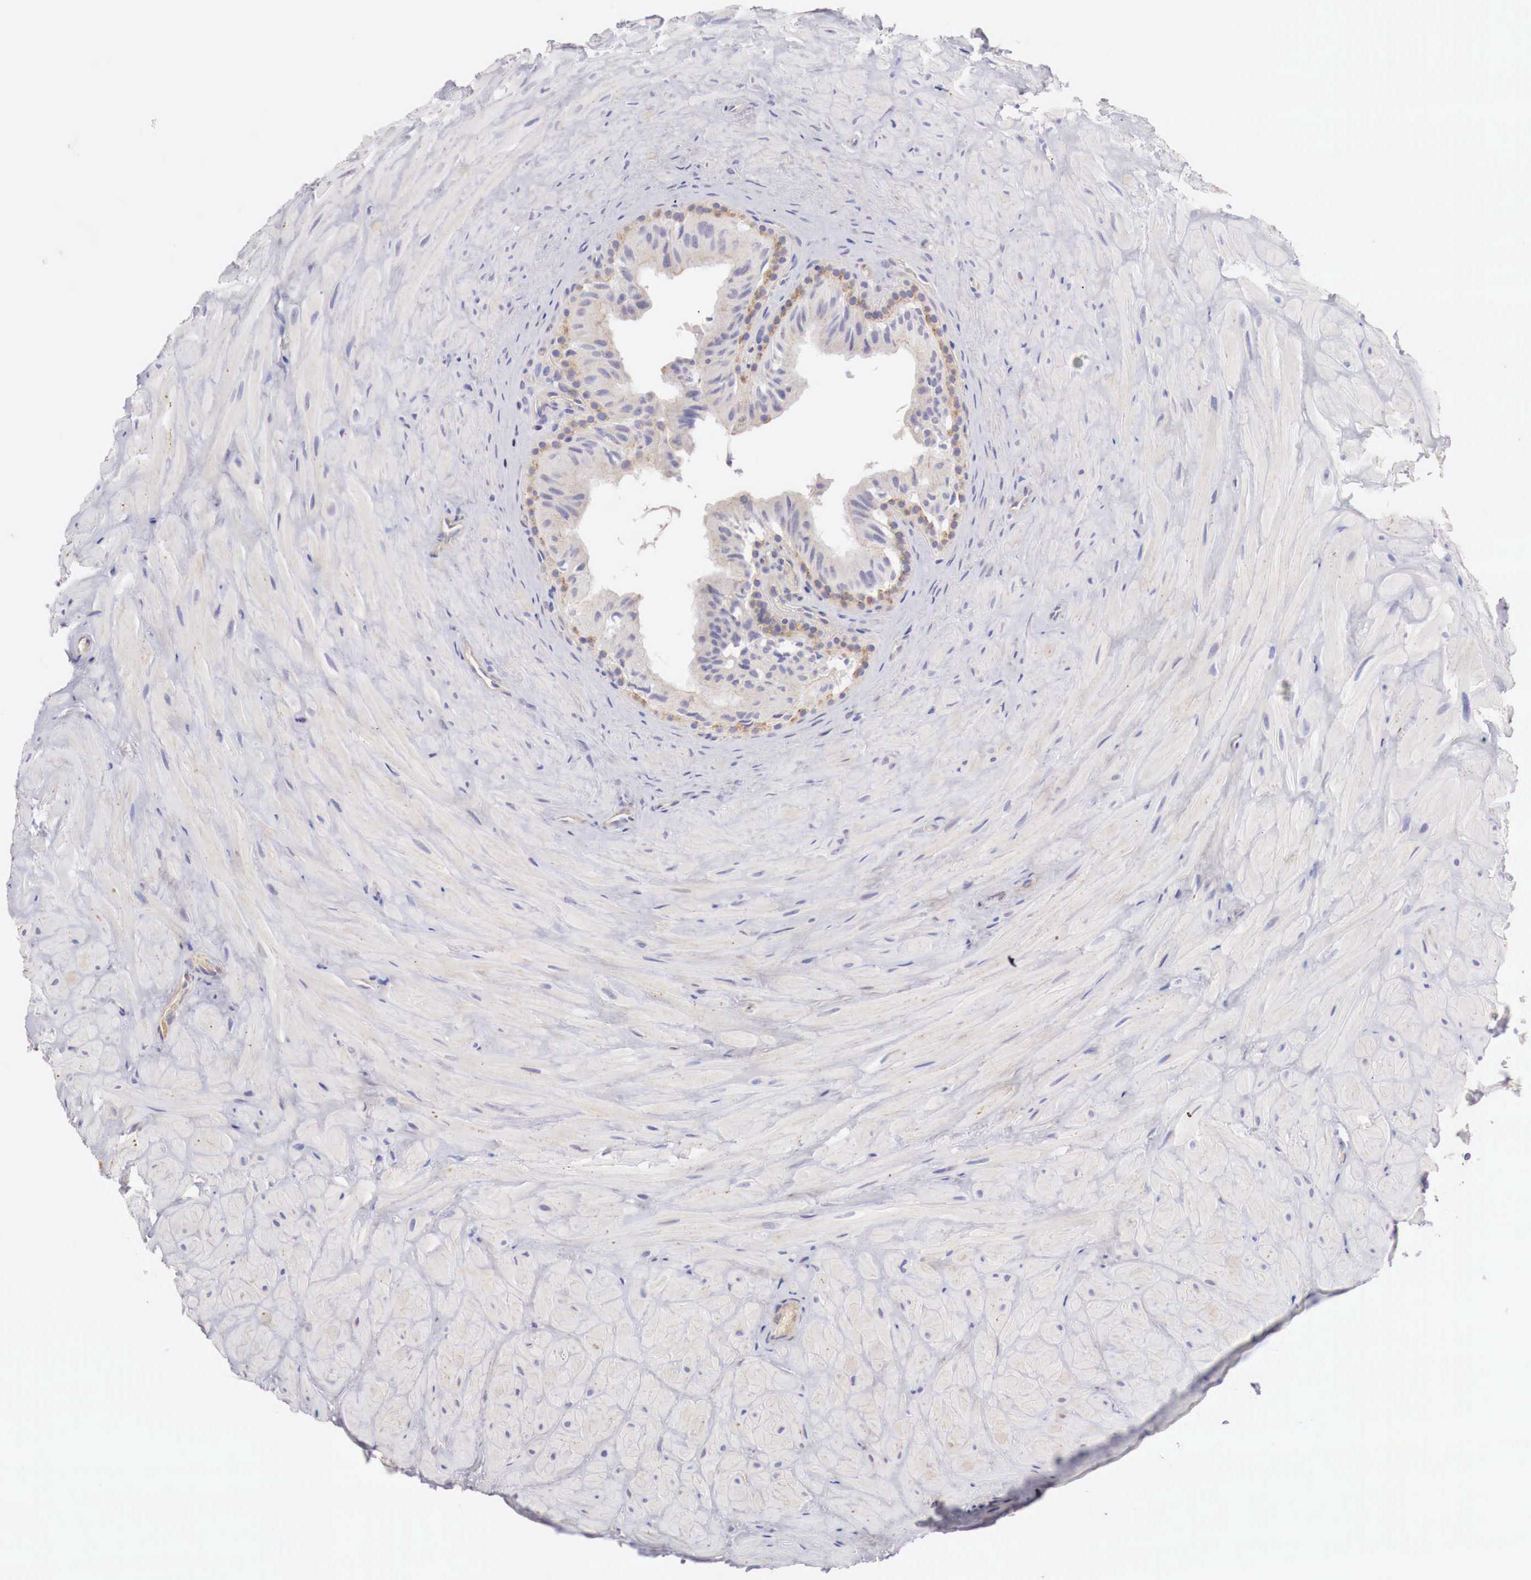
{"staining": {"intensity": "weak", "quantity": "25%-75%", "location": "cytoplasmic/membranous"}, "tissue": "epididymis", "cell_type": "Glandular cells", "image_type": "normal", "snomed": [{"axis": "morphology", "description": "Normal tissue, NOS"}, {"axis": "topography", "description": "Epididymis"}], "caption": "Approximately 25%-75% of glandular cells in normal human epididymis exhibit weak cytoplasmic/membranous protein expression as visualized by brown immunohistochemical staining.", "gene": "KLHDC7B", "patient": {"sex": "male", "age": 35}}